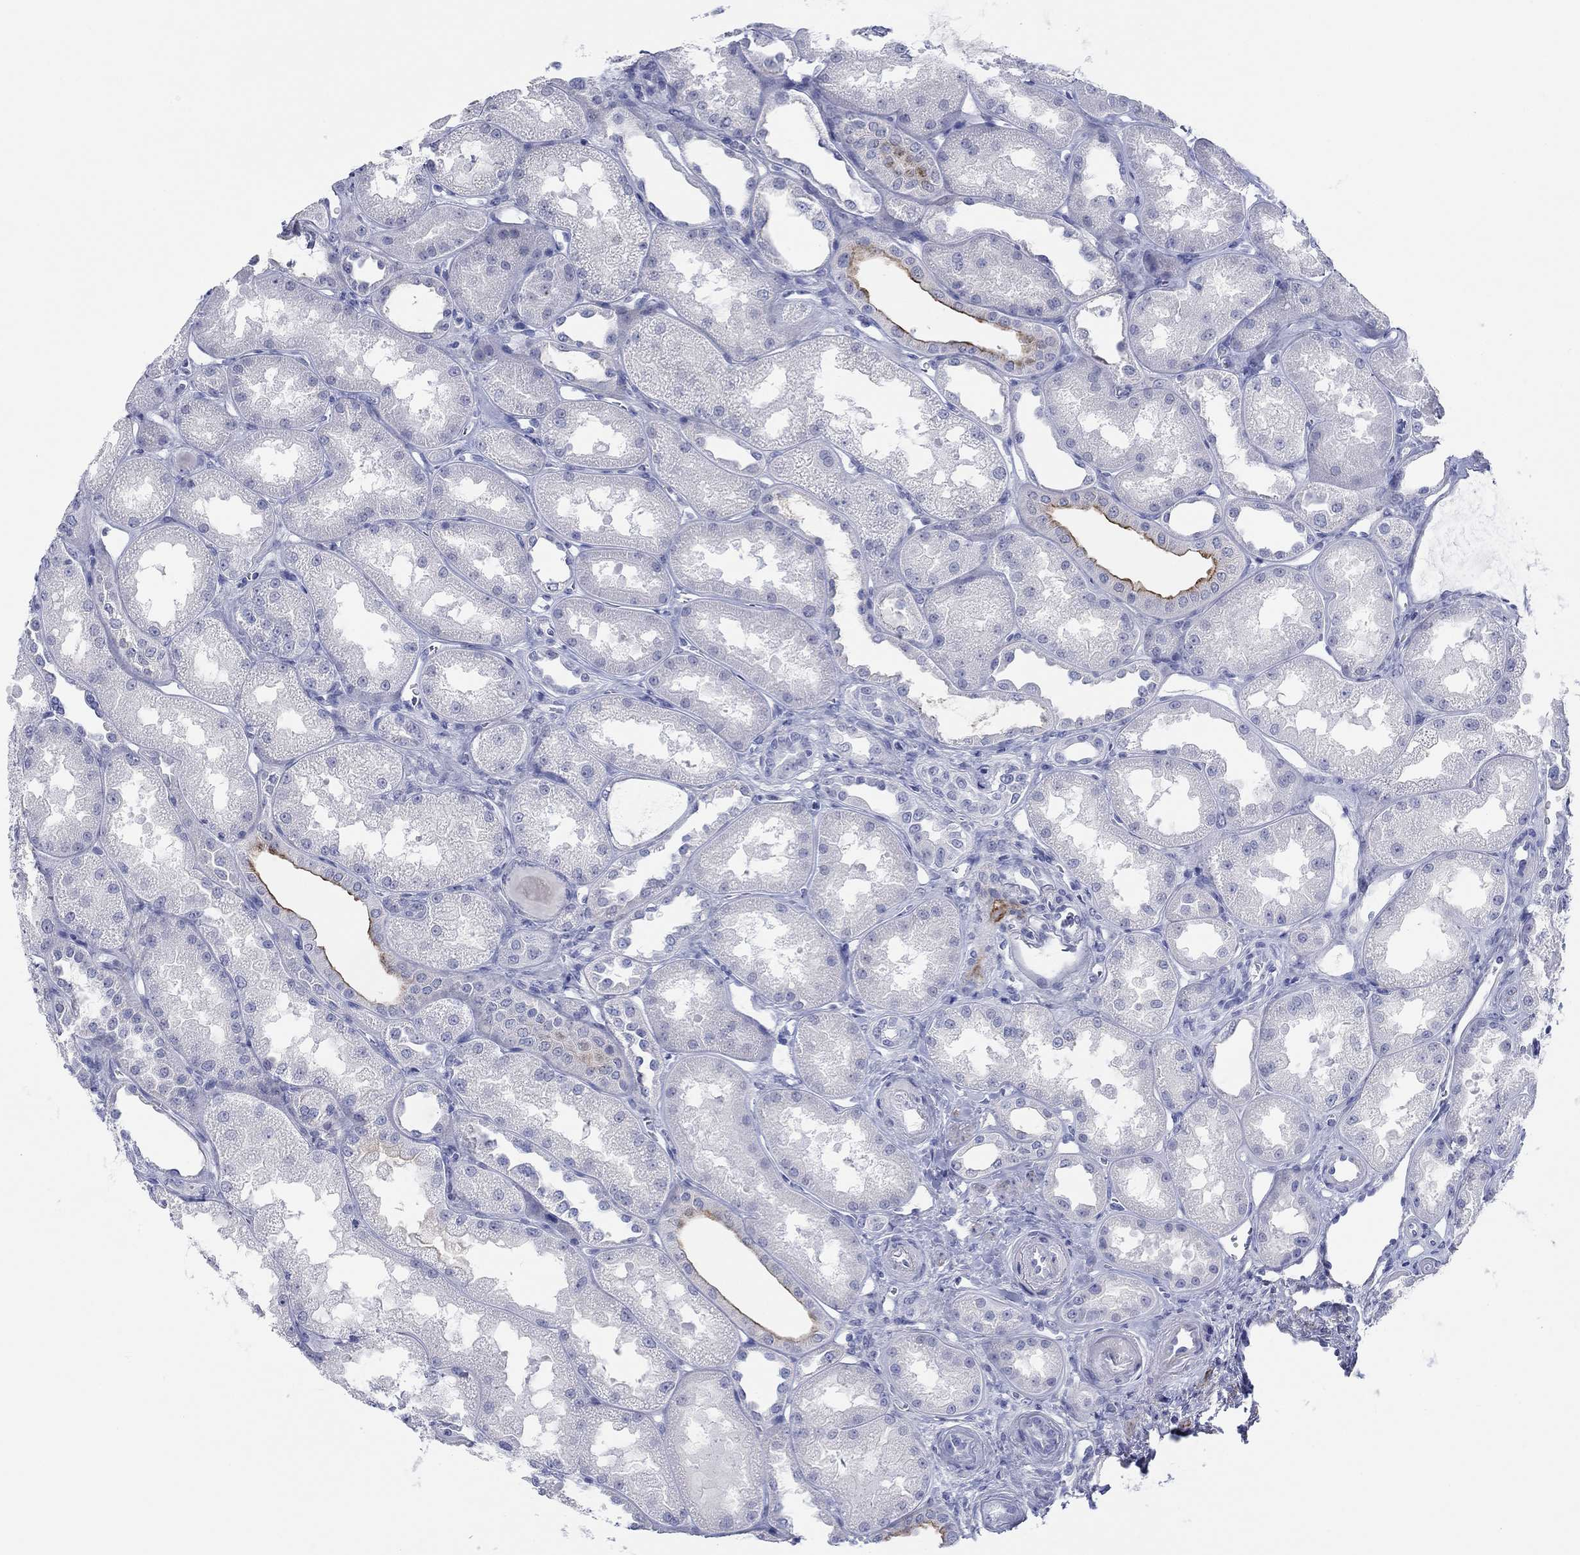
{"staining": {"intensity": "negative", "quantity": "none", "location": "none"}, "tissue": "kidney", "cell_type": "Cells in glomeruli", "image_type": "normal", "snomed": [{"axis": "morphology", "description": "Normal tissue, NOS"}, {"axis": "topography", "description": "Kidney"}], "caption": "Protein analysis of unremarkable kidney demonstrates no significant staining in cells in glomeruli.", "gene": "PDYN", "patient": {"sex": "male", "age": 61}}